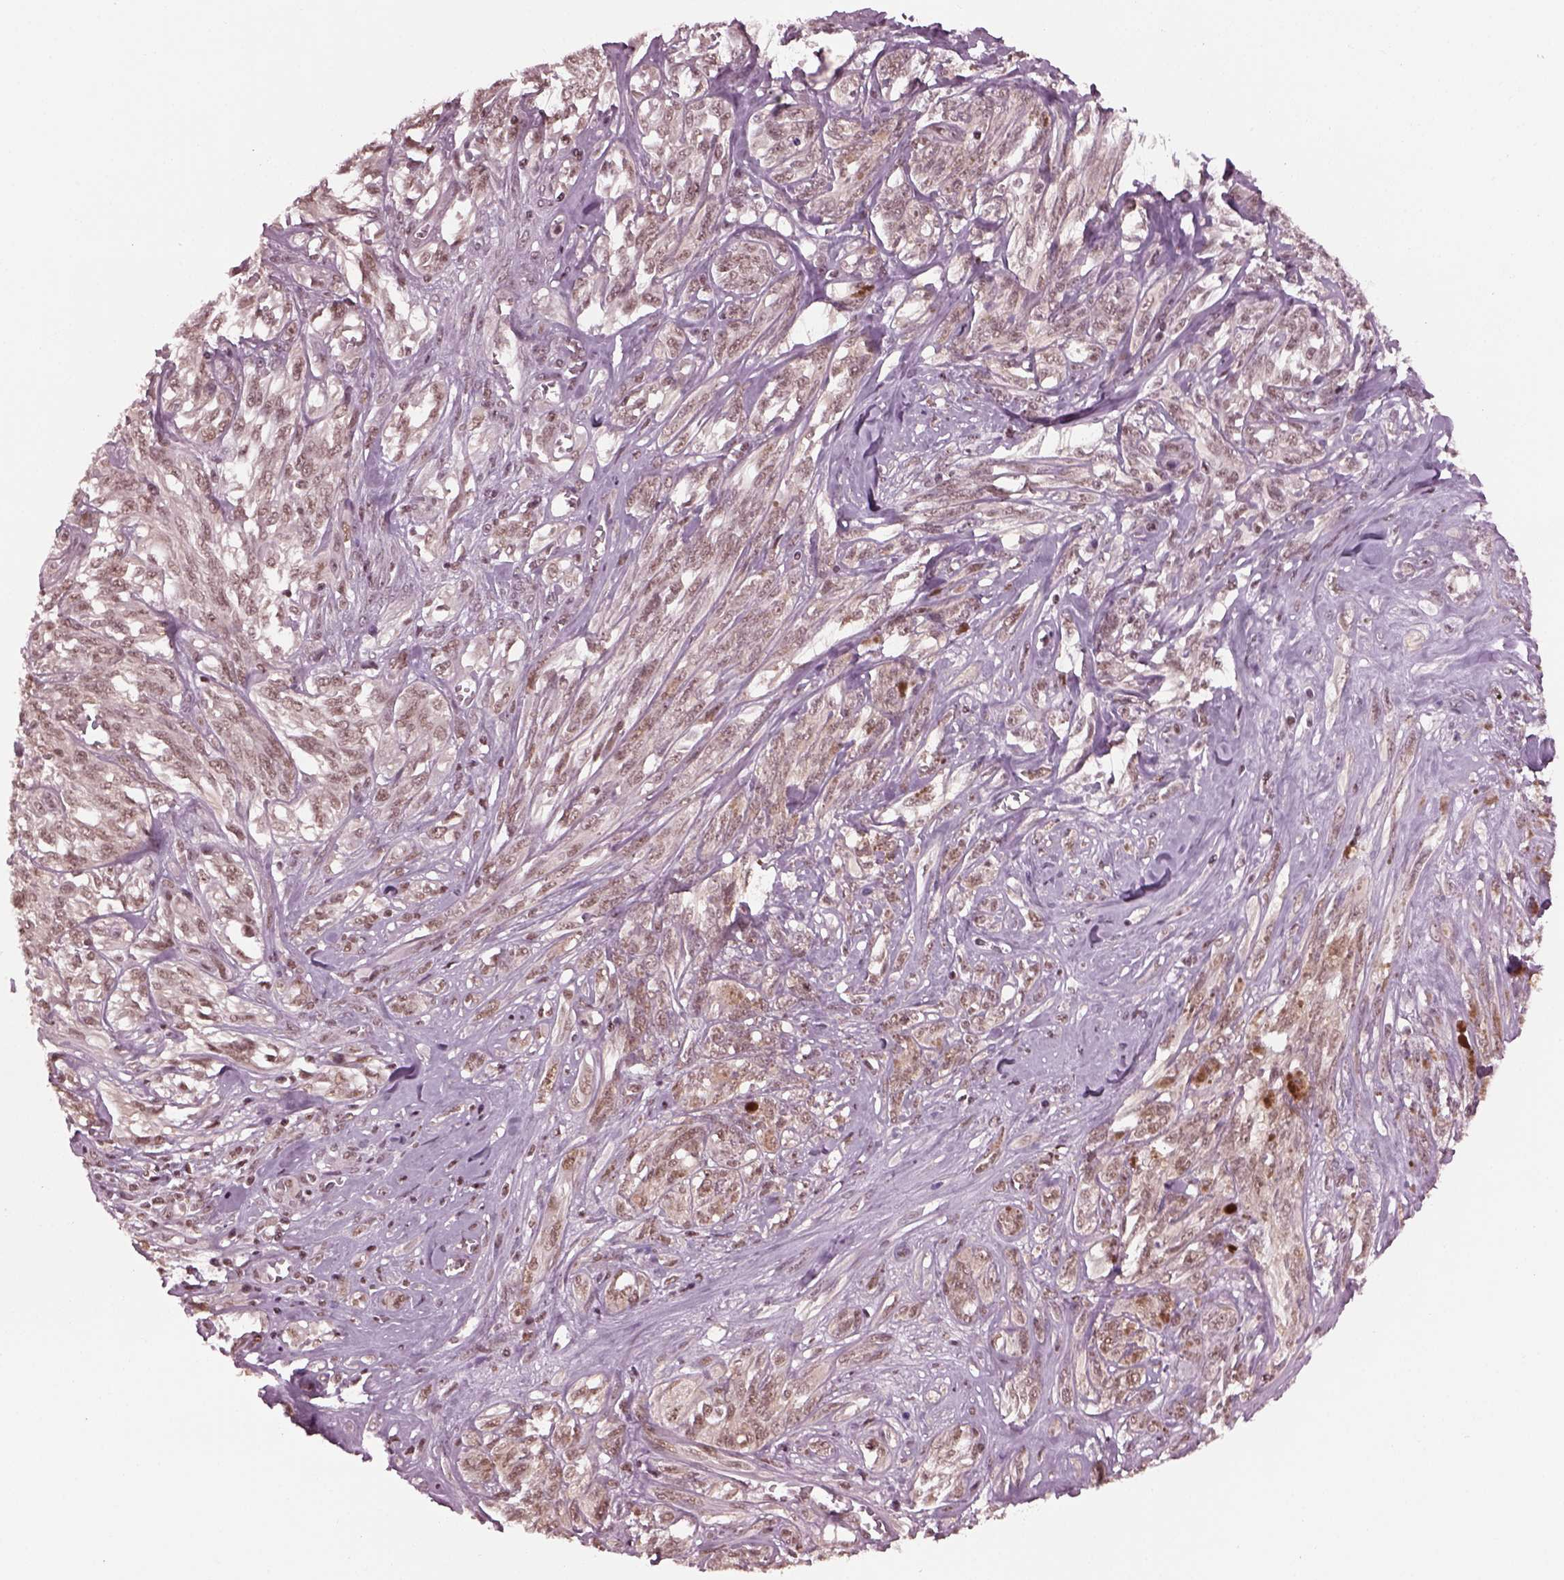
{"staining": {"intensity": "weak", "quantity": "25%-75%", "location": "nuclear"}, "tissue": "melanoma", "cell_type": "Tumor cells", "image_type": "cancer", "snomed": [{"axis": "morphology", "description": "Malignant melanoma, NOS"}, {"axis": "topography", "description": "Skin"}], "caption": "A high-resolution micrograph shows immunohistochemistry (IHC) staining of malignant melanoma, which demonstrates weak nuclear positivity in approximately 25%-75% of tumor cells.", "gene": "RUVBL2", "patient": {"sex": "female", "age": 91}}